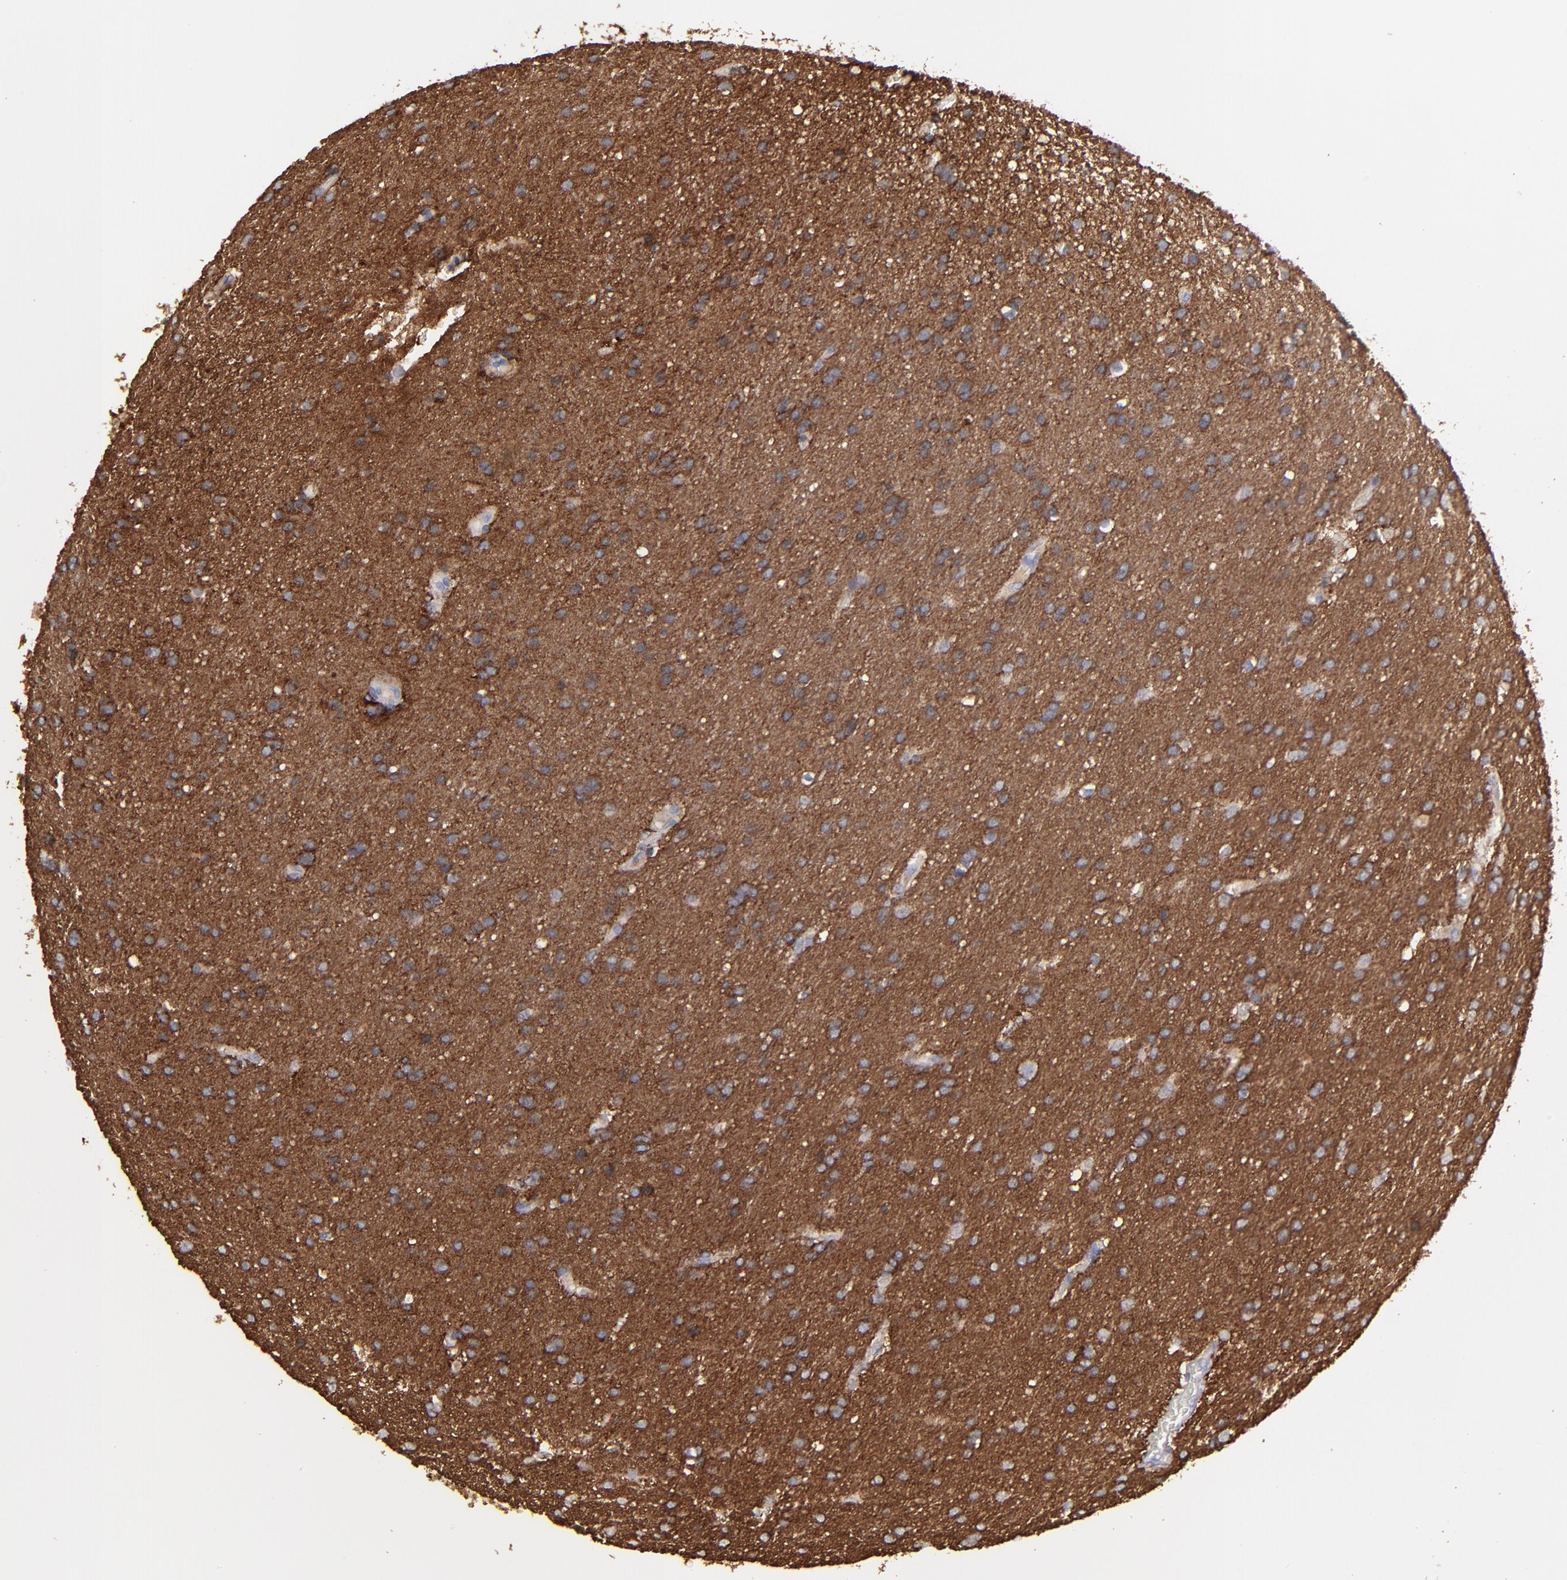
{"staining": {"intensity": "moderate", "quantity": "25%-75%", "location": "cytoplasmic/membranous"}, "tissue": "glioma", "cell_type": "Tumor cells", "image_type": "cancer", "snomed": [{"axis": "morphology", "description": "Glioma, malignant, Low grade"}, {"axis": "topography", "description": "Brain"}], "caption": "DAB (3,3'-diaminobenzidine) immunohistochemical staining of malignant glioma (low-grade) displays moderate cytoplasmic/membranous protein expression in approximately 25%-75% of tumor cells. (IHC, brightfield microscopy, high magnification).", "gene": "GPM6B", "patient": {"sex": "female", "age": 32}}